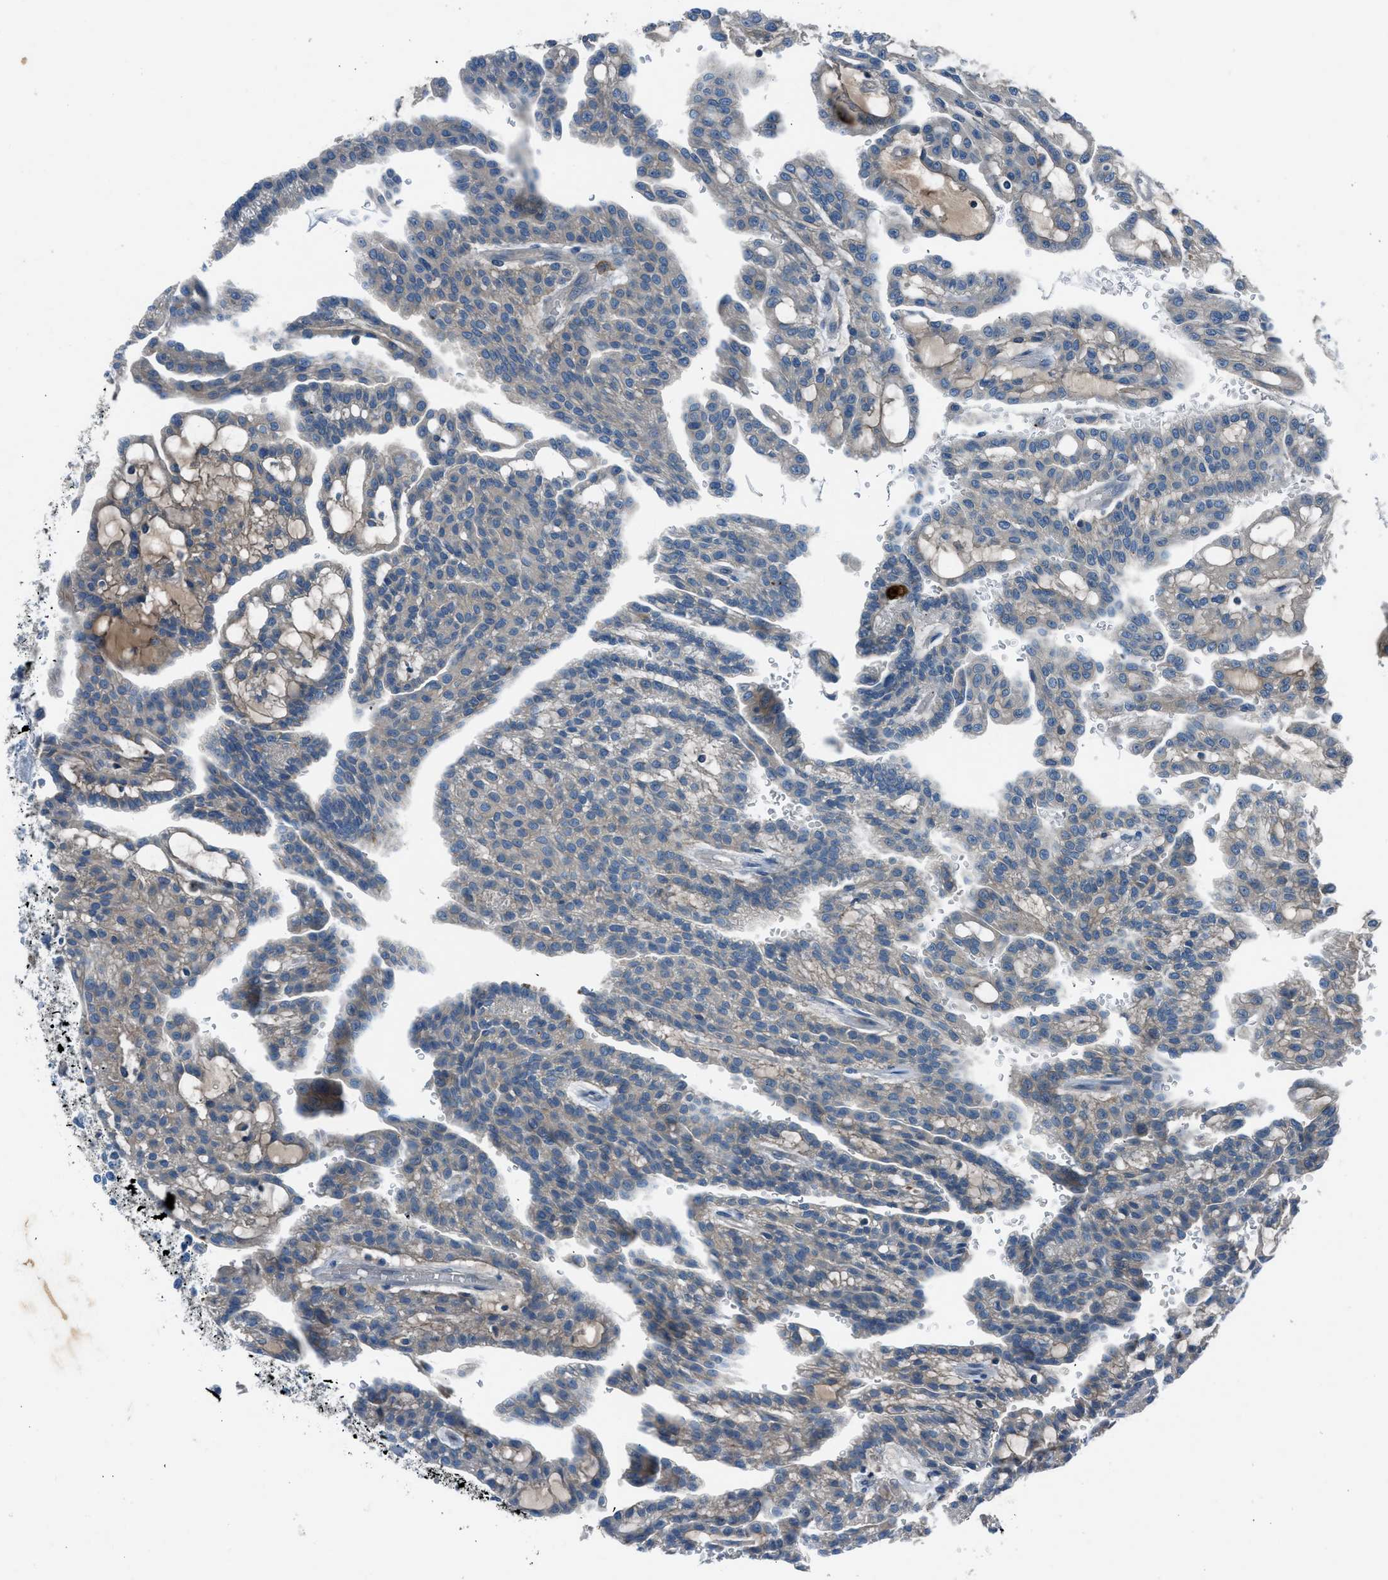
{"staining": {"intensity": "weak", "quantity": "<25%", "location": "cytoplasmic/membranous"}, "tissue": "renal cancer", "cell_type": "Tumor cells", "image_type": "cancer", "snomed": [{"axis": "morphology", "description": "Adenocarcinoma, NOS"}, {"axis": "topography", "description": "Kidney"}], "caption": "IHC image of human renal adenocarcinoma stained for a protein (brown), which exhibits no staining in tumor cells.", "gene": "BMP1", "patient": {"sex": "male", "age": 63}}